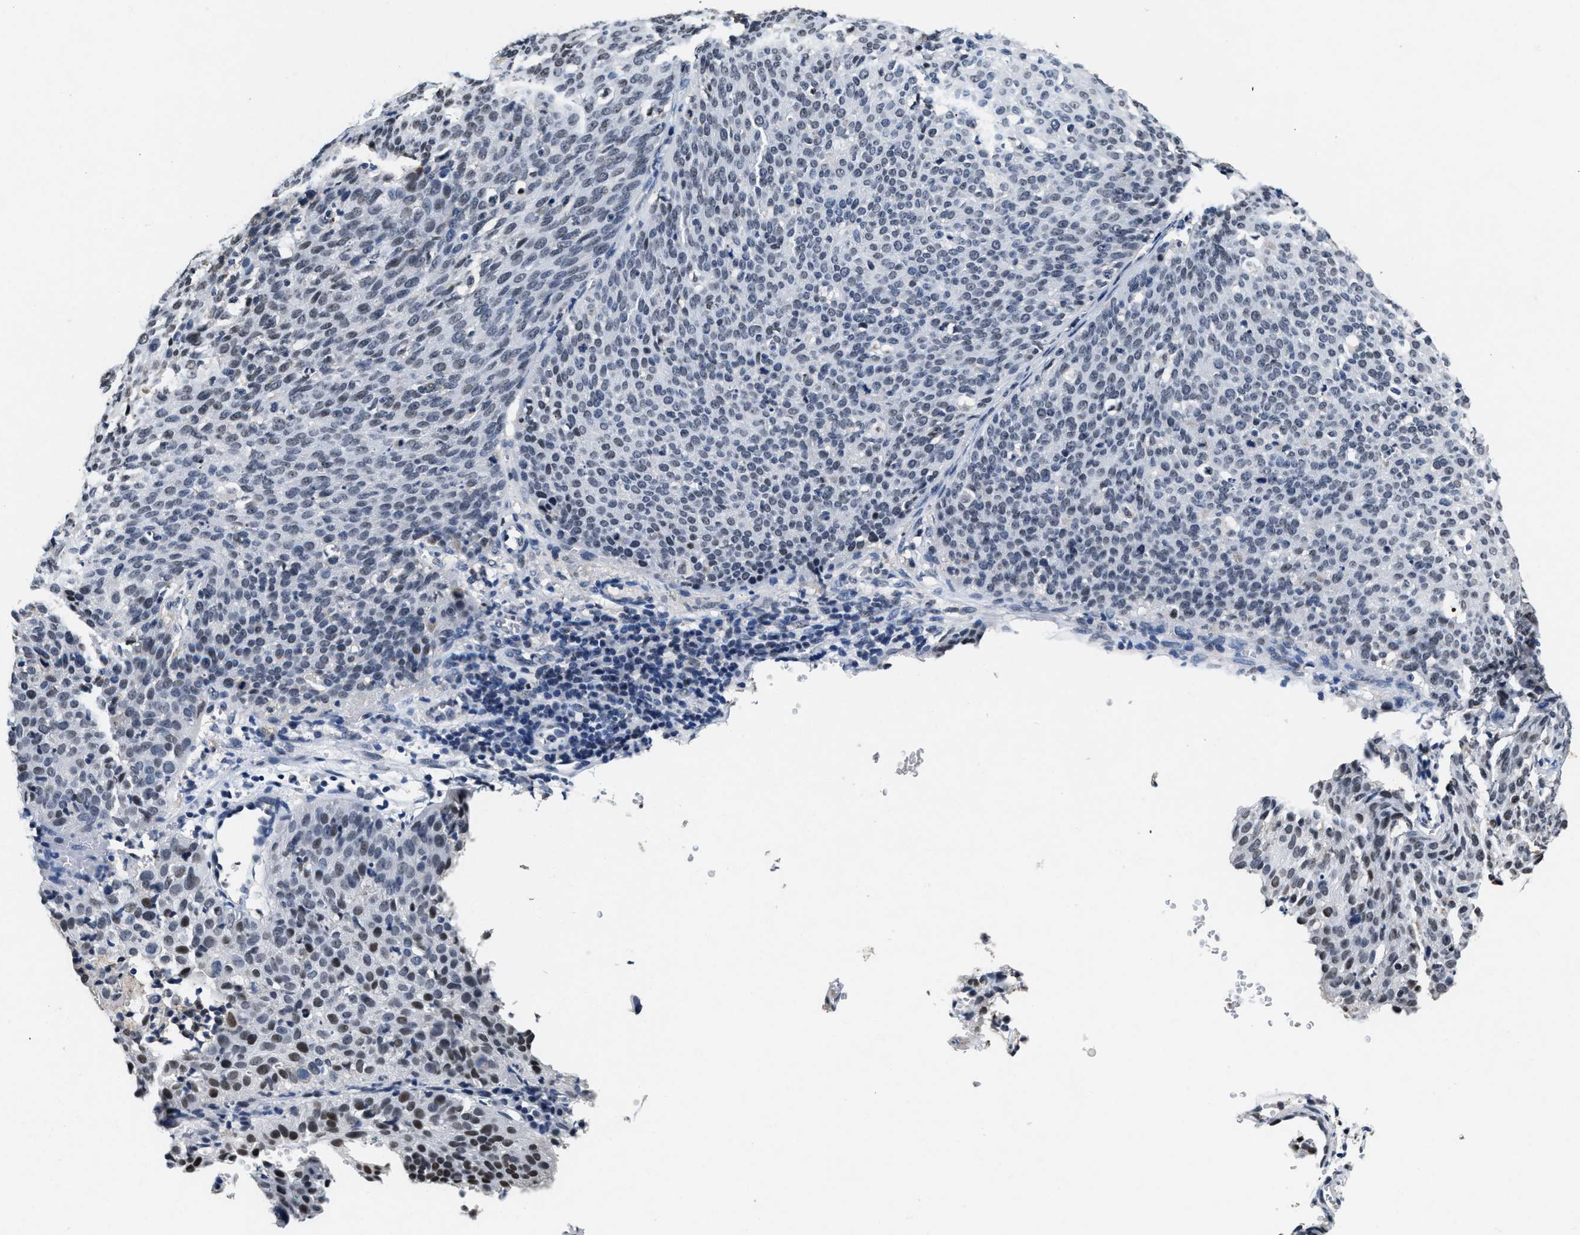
{"staining": {"intensity": "weak", "quantity": "<25%", "location": "nuclear"}, "tissue": "cervical cancer", "cell_type": "Tumor cells", "image_type": "cancer", "snomed": [{"axis": "morphology", "description": "Squamous cell carcinoma, NOS"}, {"axis": "topography", "description": "Cervix"}], "caption": "Tumor cells show no significant protein expression in squamous cell carcinoma (cervical).", "gene": "SUPT16H", "patient": {"sex": "female", "age": 38}}